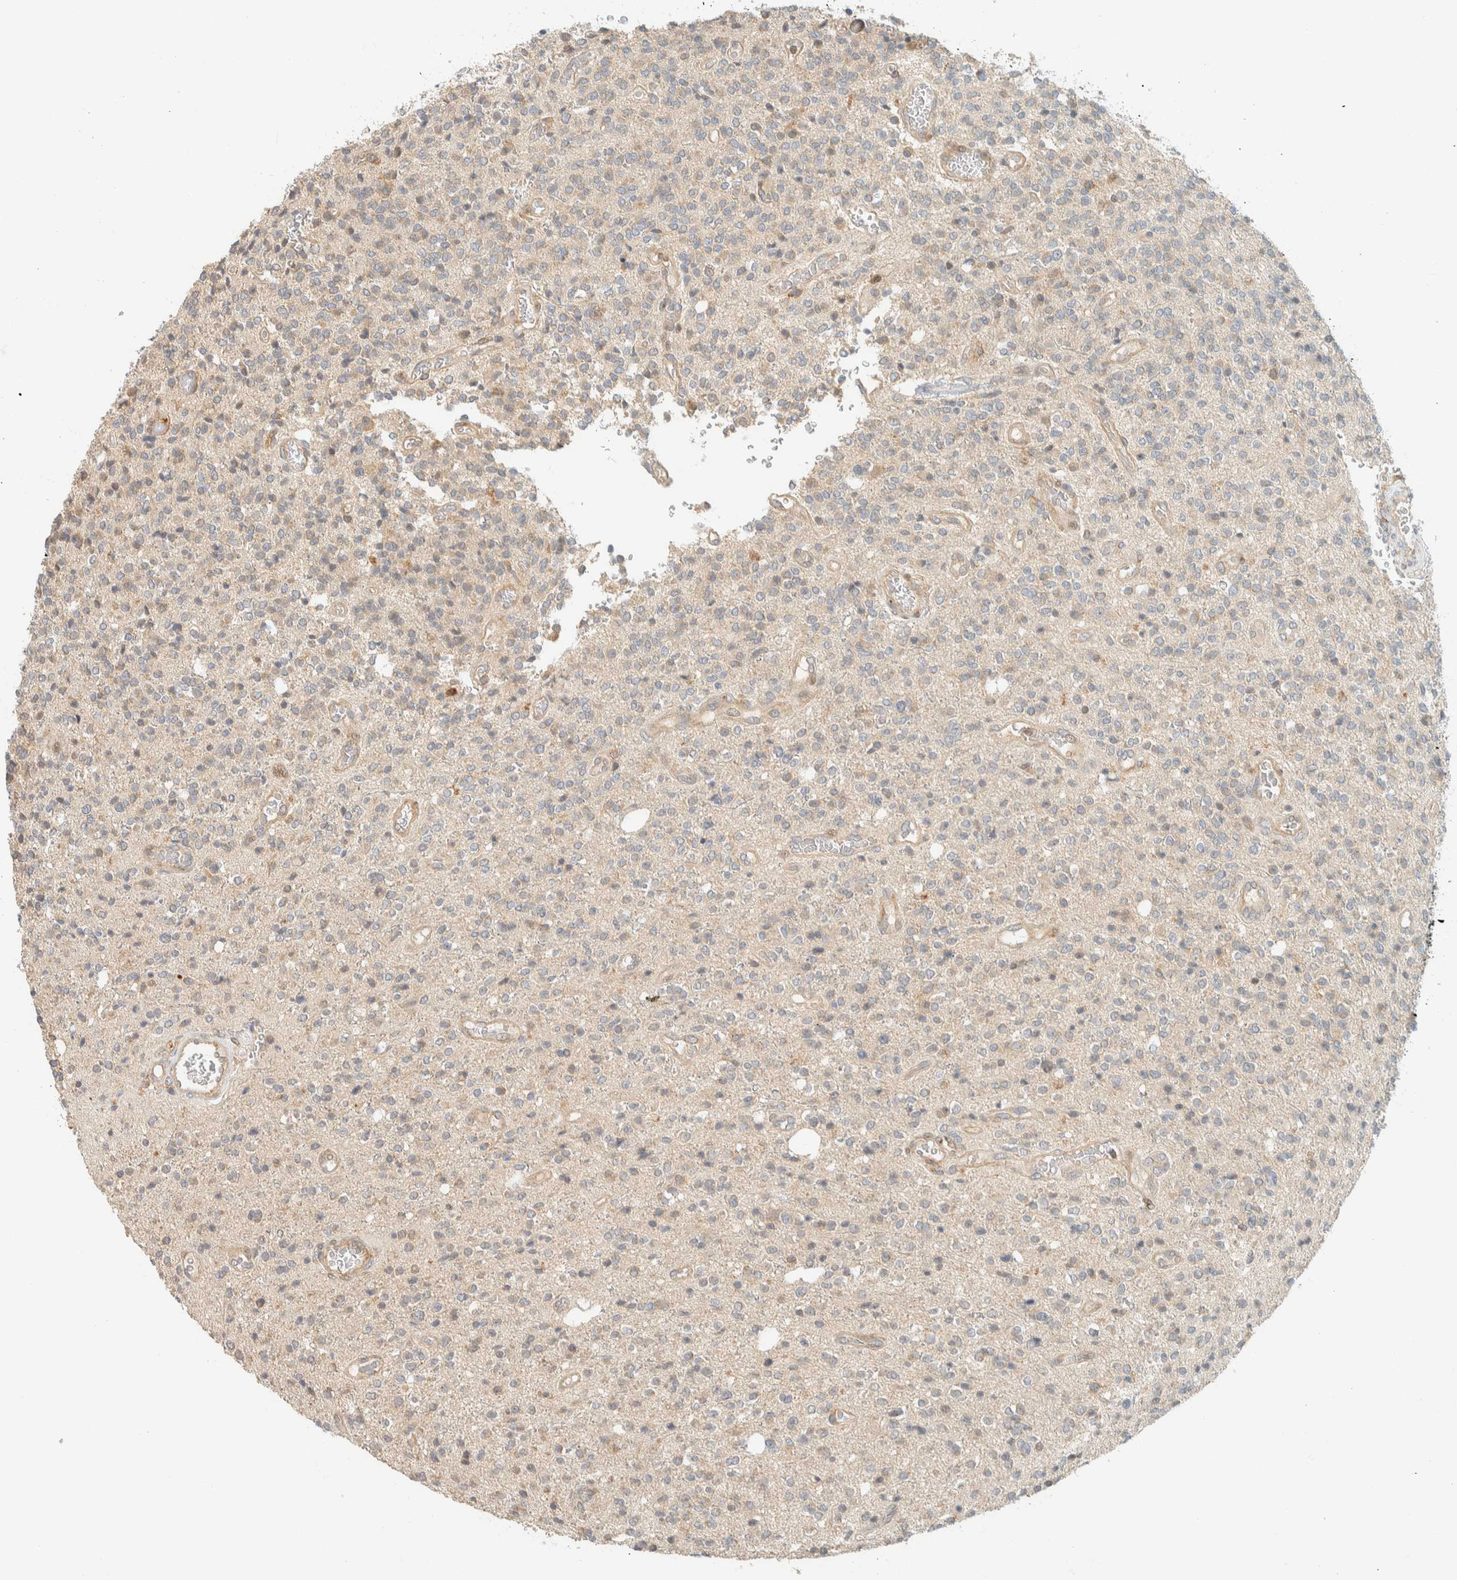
{"staining": {"intensity": "weak", "quantity": "<25%", "location": "cytoplasmic/membranous"}, "tissue": "glioma", "cell_type": "Tumor cells", "image_type": "cancer", "snomed": [{"axis": "morphology", "description": "Glioma, malignant, High grade"}, {"axis": "topography", "description": "Brain"}], "caption": "High magnification brightfield microscopy of high-grade glioma (malignant) stained with DAB (3,3'-diaminobenzidine) (brown) and counterstained with hematoxylin (blue): tumor cells show no significant staining. (IHC, brightfield microscopy, high magnification).", "gene": "CCDC171", "patient": {"sex": "male", "age": 34}}